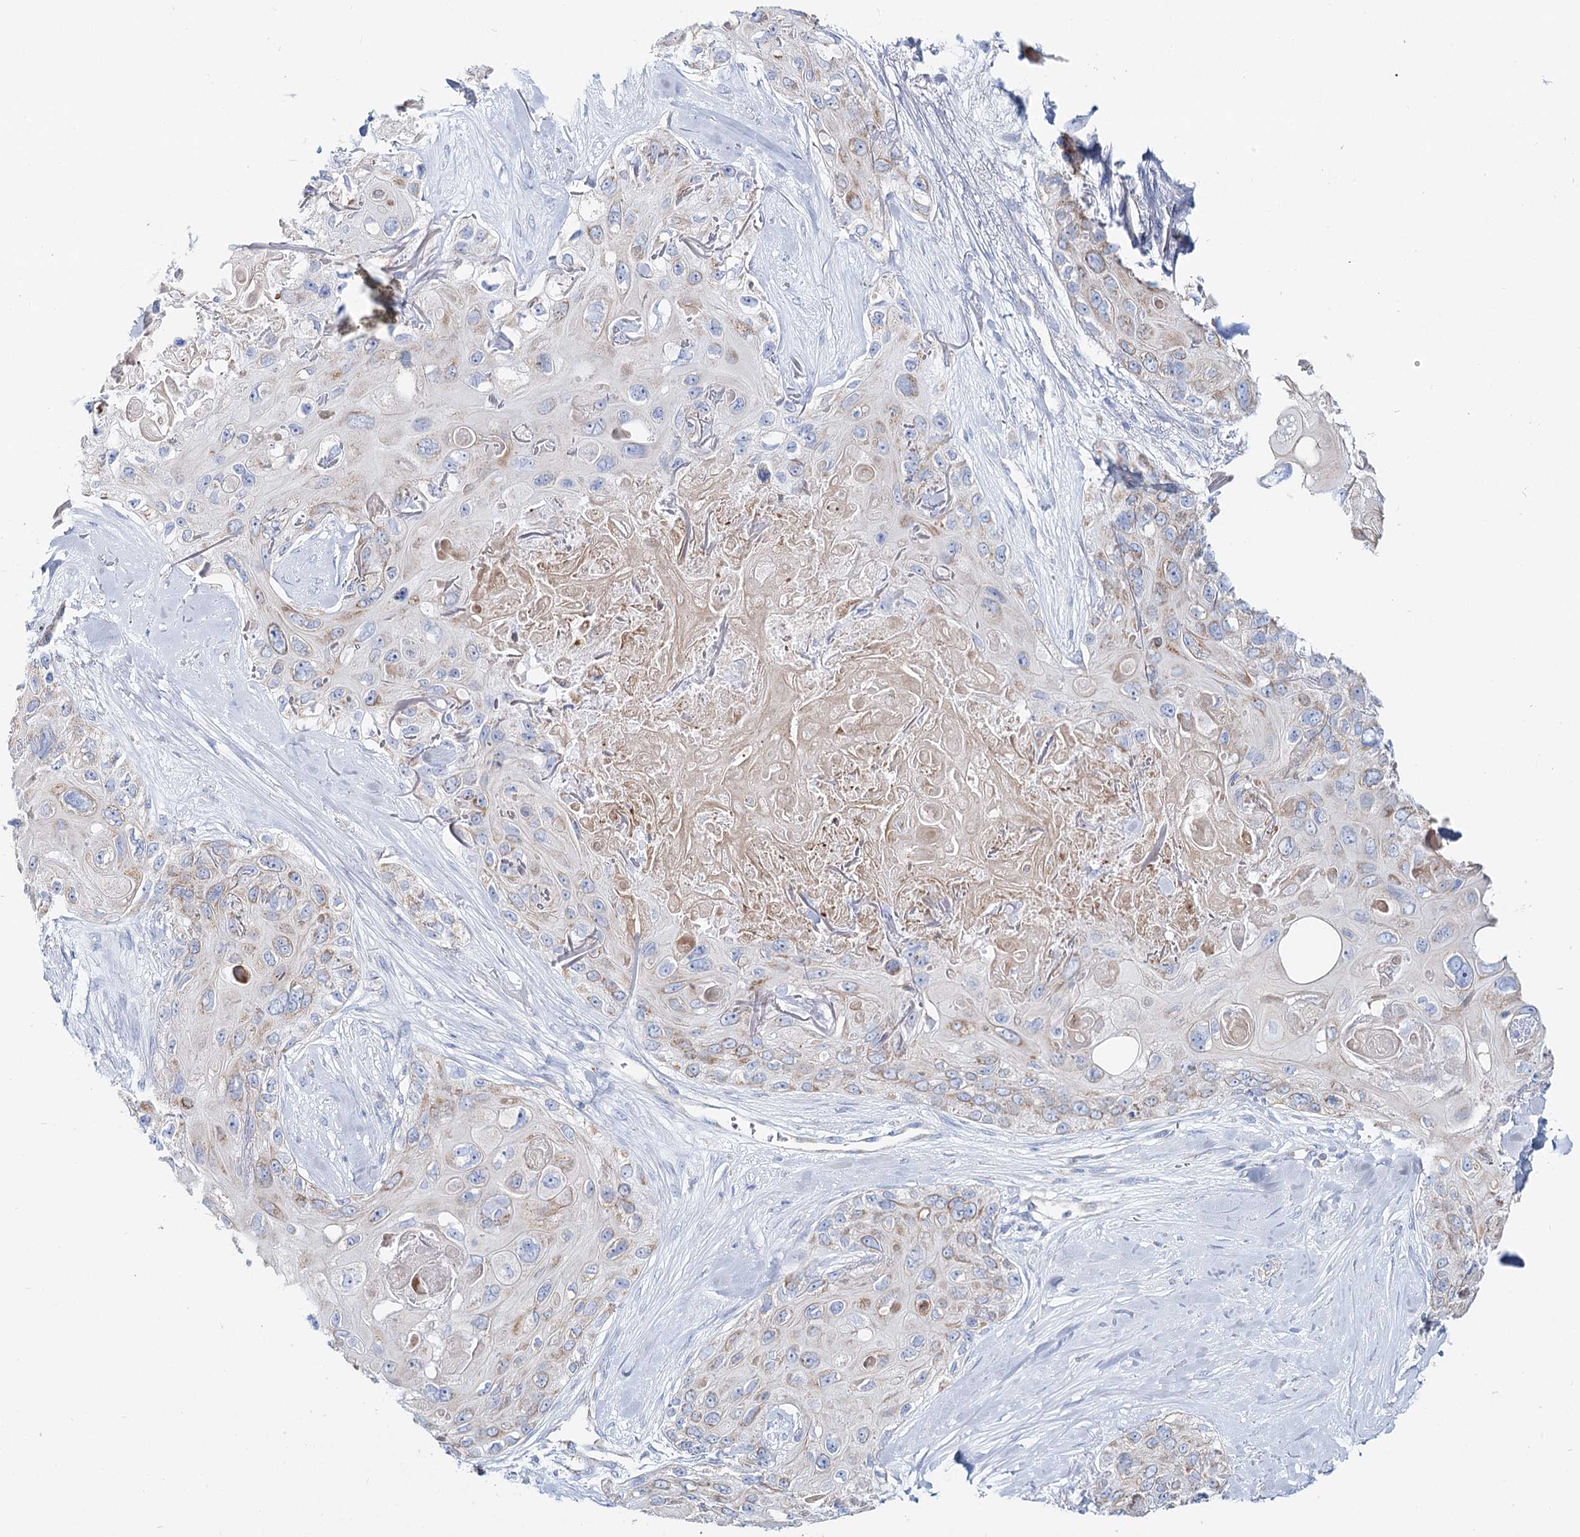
{"staining": {"intensity": "weak", "quantity": "<25%", "location": "cytoplasmic/membranous"}, "tissue": "skin cancer", "cell_type": "Tumor cells", "image_type": "cancer", "snomed": [{"axis": "morphology", "description": "Normal tissue, NOS"}, {"axis": "morphology", "description": "Squamous cell carcinoma, NOS"}, {"axis": "topography", "description": "Skin"}], "caption": "The IHC histopathology image has no significant expression in tumor cells of skin squamous cell carcinoma tissue.", "gene": "MCCC2", "patient": {"sex": "male", "age": 72}}